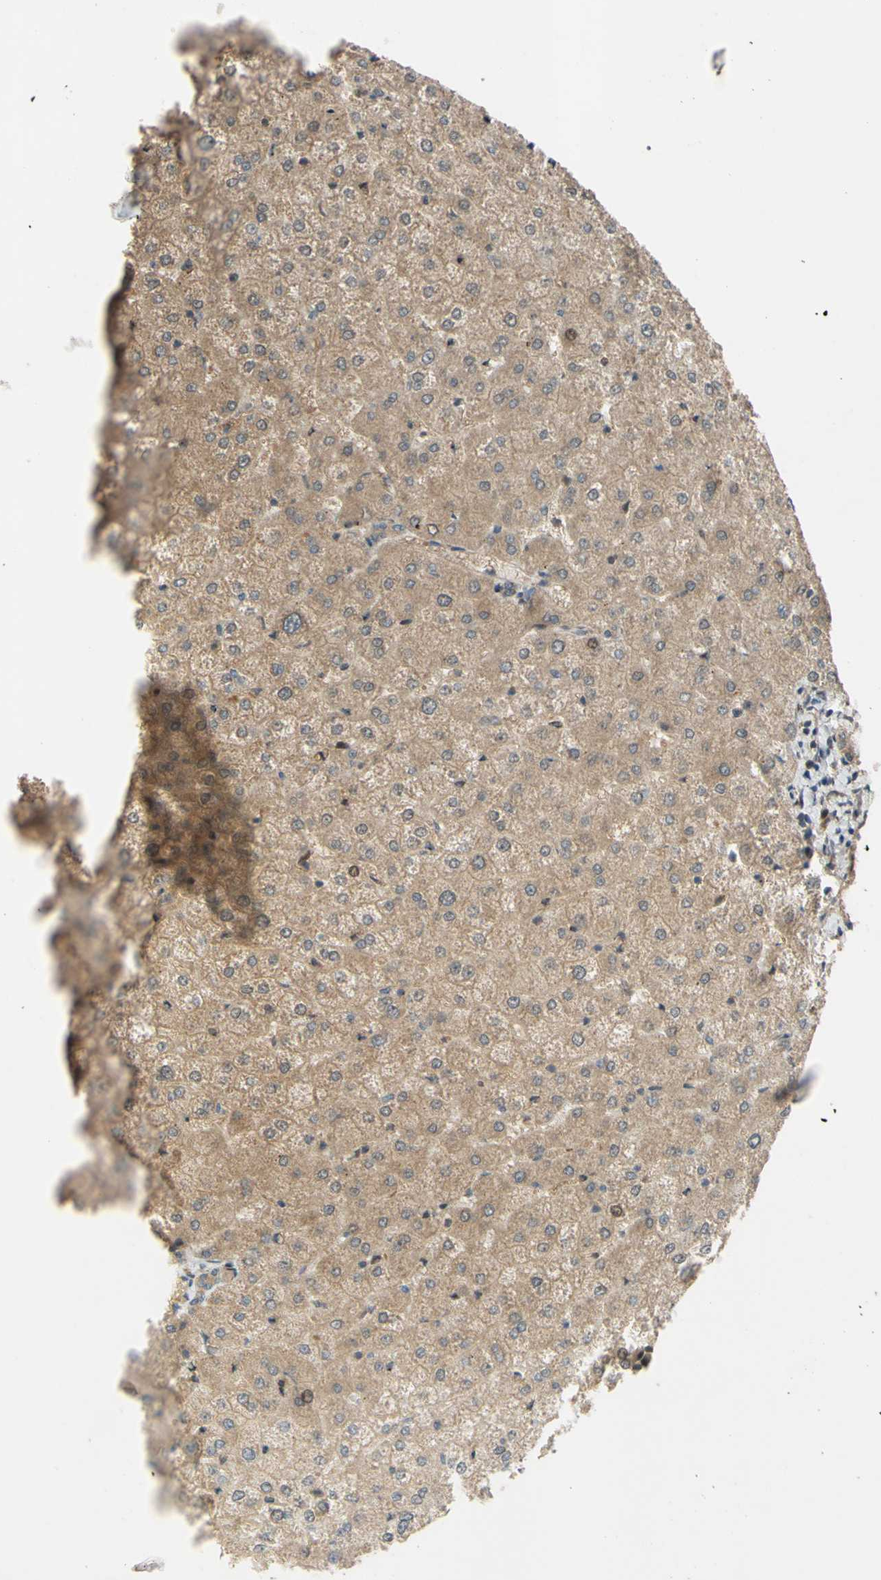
{"staining": {"intensity": "moderate", "quantity": ">75%", "location": "cytoplasmic/membranous"}, "tissue": "liver", "cell_type": "Cholangiocytes", "image_type": "normal", "snomed": [{"axis": "morphology", "description": "Normal tissue, NOS"}, {"axis": "topography", "description": "Liver"}], "caption": "Immunohistochemical staining of normal liver exhibits medium levels of moderate cytoplasmic/membranous expression in approximately >75% of cholangiocytes.", "gene": "SHROOM4", "patient": {"sex": "female", "age": 32}}